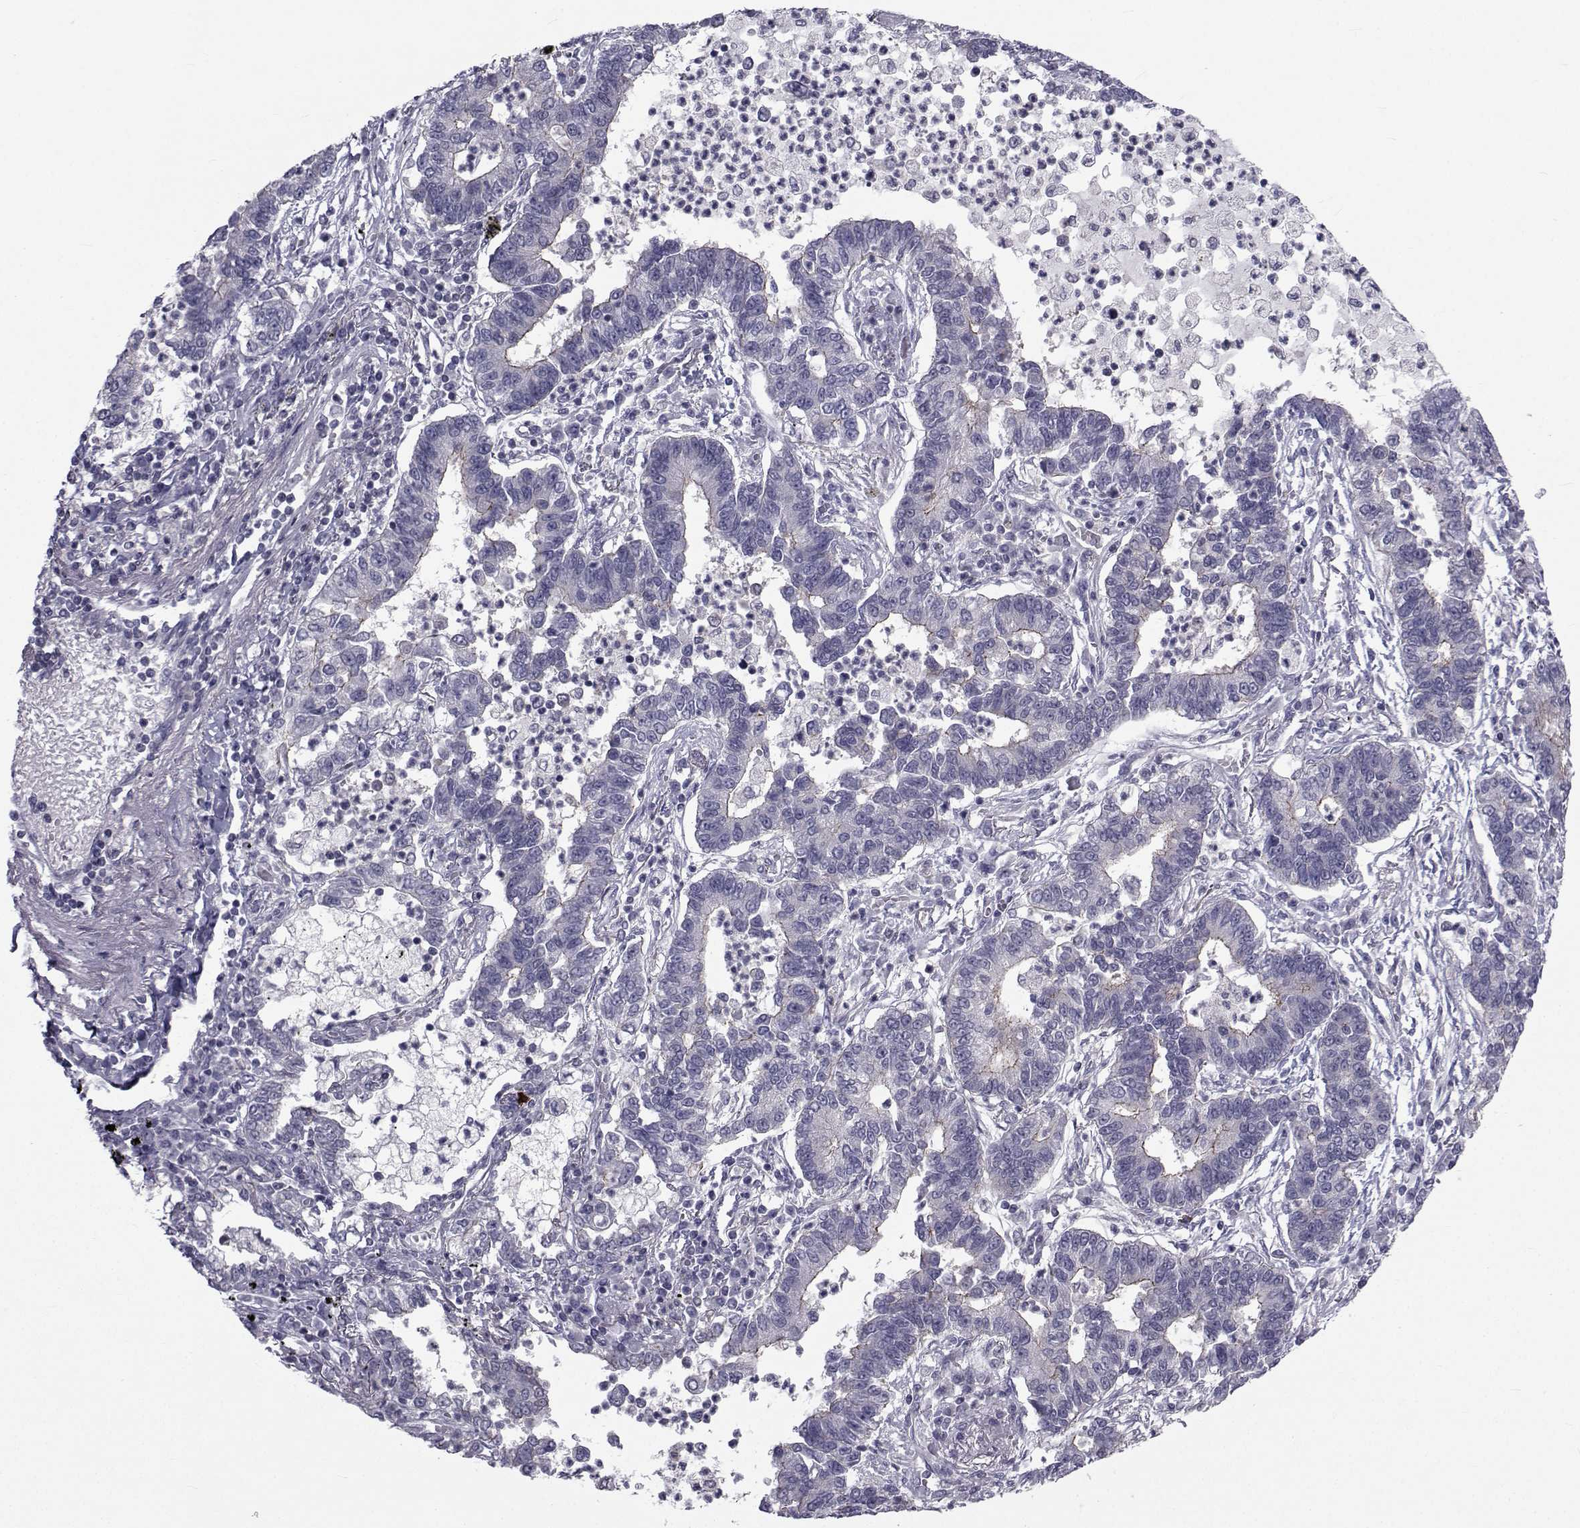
{"staining": {"intensity": "moderate", "quantity": "<25%", "location": "cytoplasmic/membranous"}, "tissue": "lung cancer", "cell_type": "Tumor cells", "image_type": "cancer", "snomed": [{"axis": "morphology", "description": "Adenocarcinoma, NOS"}, {"axis": "topography", "description": "Lung"}], "caption": "An immunohistochemistry (IHC) image of tumor tissue is shown. Protein staining in brown highlights moderate cytoplasmic/membranous positivity in adenocarcinoma (lung) within tumor cells.", "gene": "SLC30A10", "patient": {"sex": "female", "age": 57}}